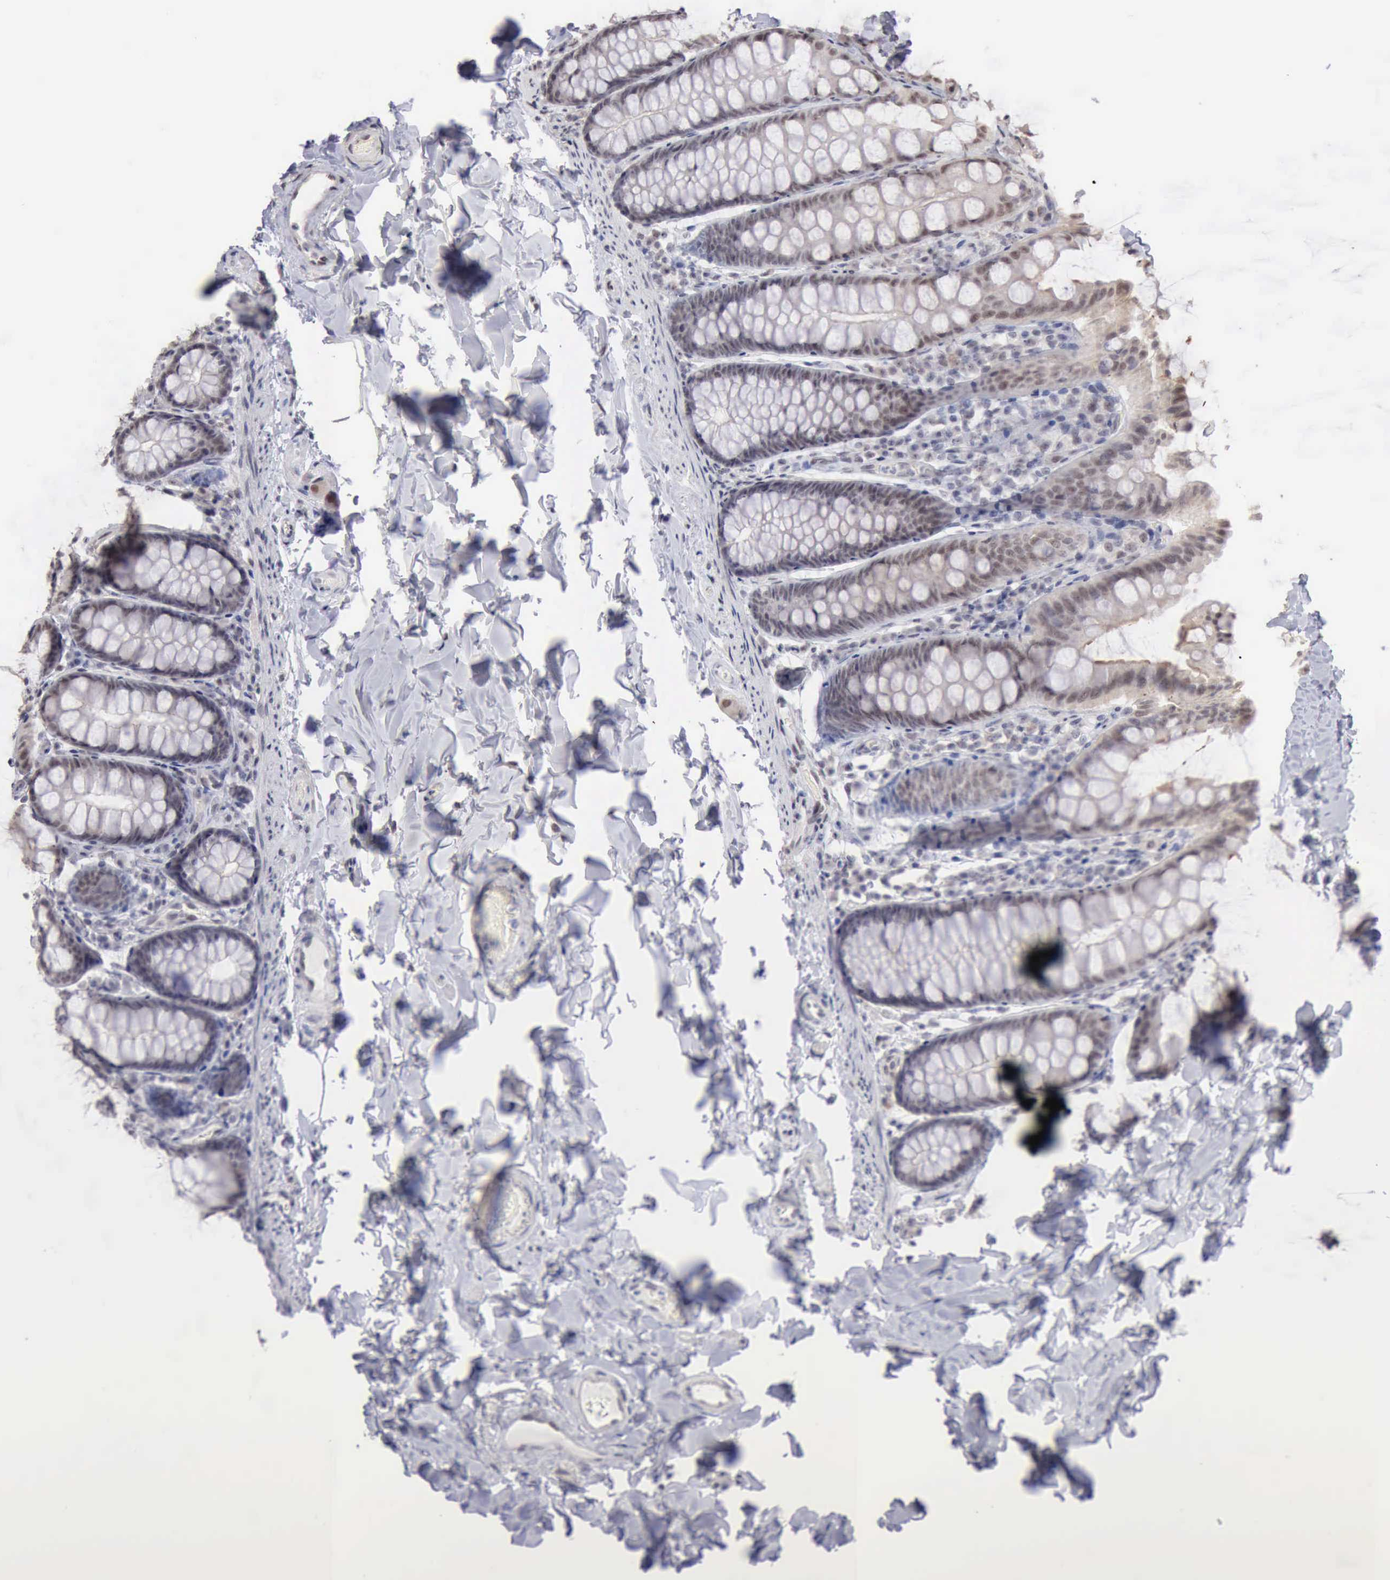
{"staining": {"intensity": "weak", "quantity": "25%-75%", "location": "nuclear"}, "tissue": "colon", "cell_type": "Endothelial cells", "image_type": "normal", "snomed": [{"axis": "morphology", "description": "Normal tissue, NOS"}, {"axis": "topography", "description": "Colon"}], "caption": "About 25%-75% of endothelial cells in unremarkable human colon show weak nuclear protein positivity as visualized by brown immunohistochemical staining.", "gene": "TAF1", "patient": {"sex": "female", "age": 61}}